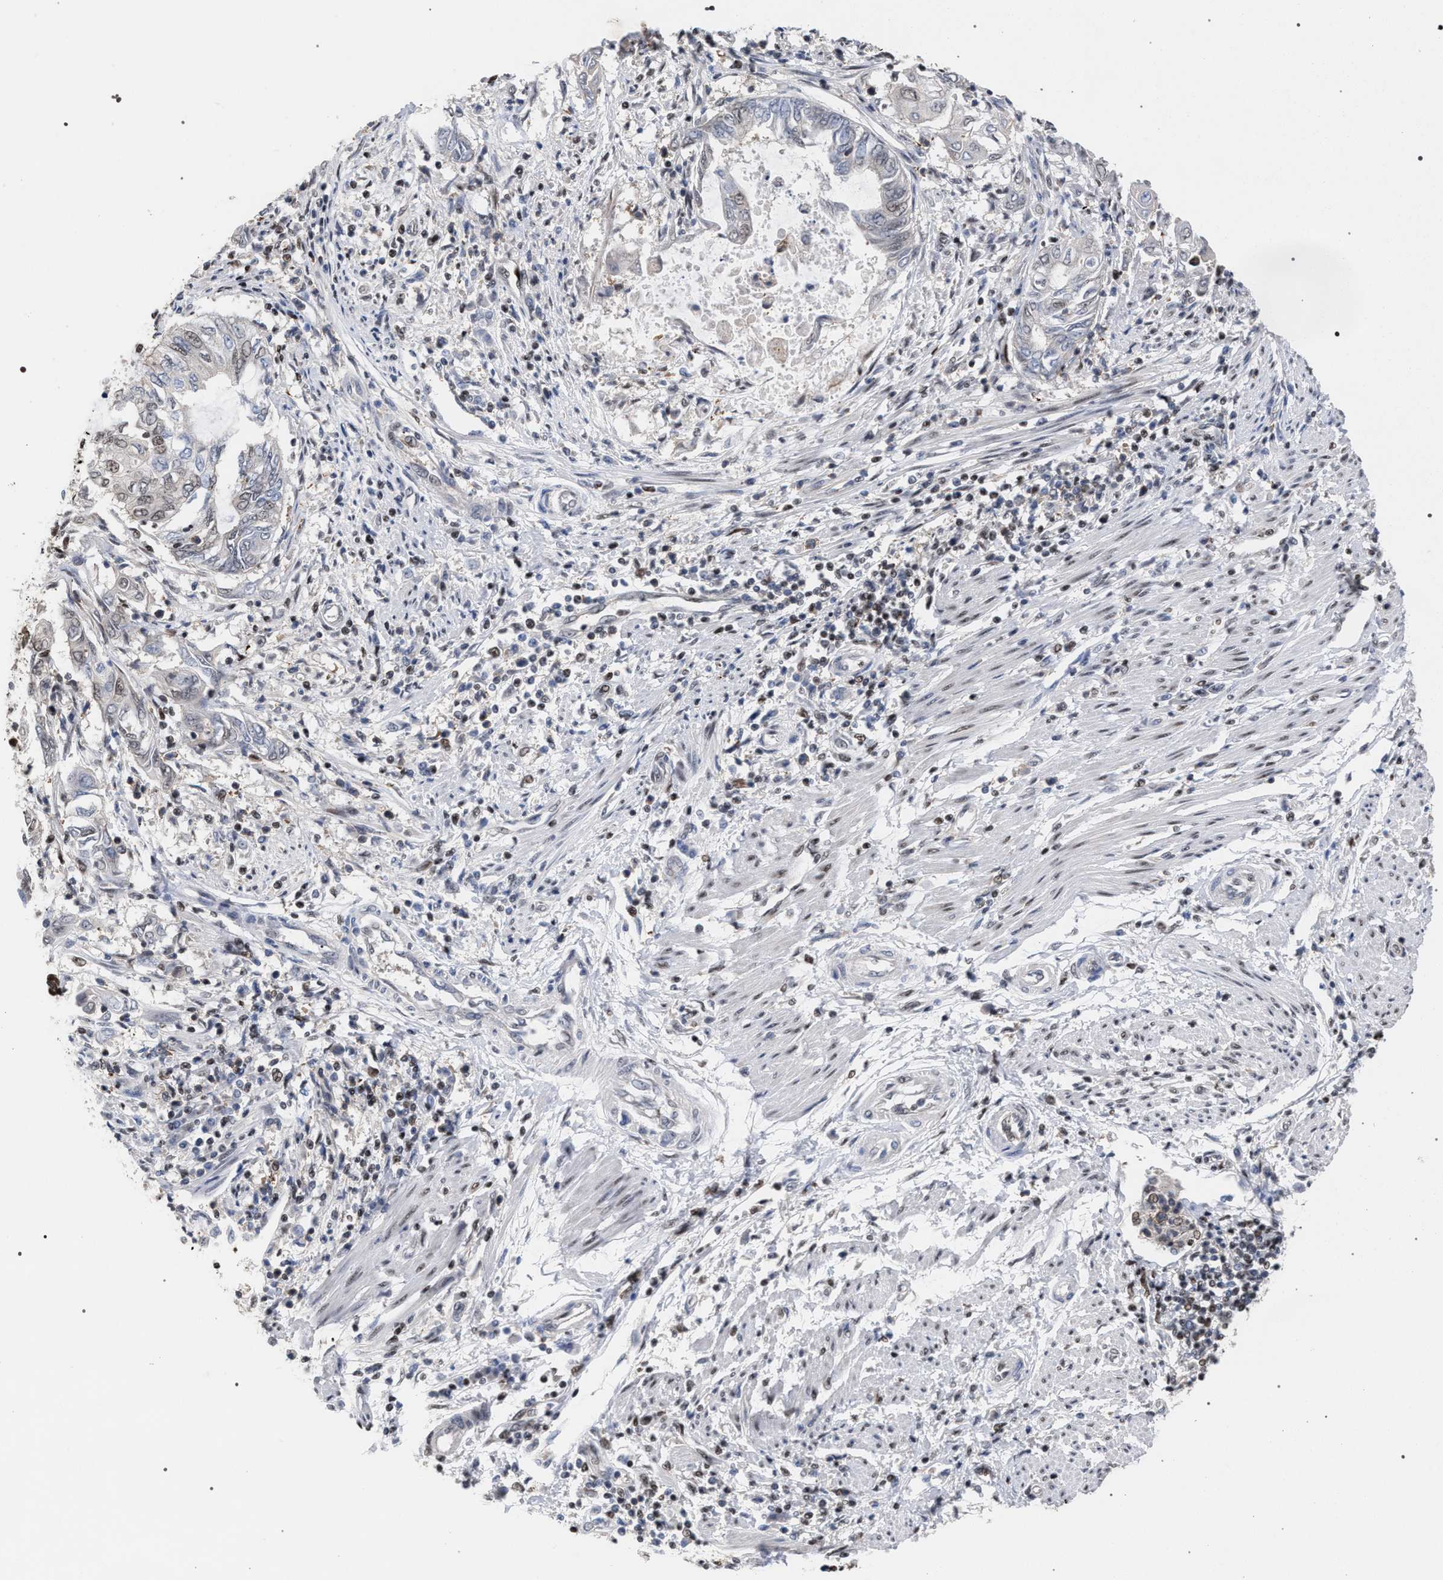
{"staining": {"intensity": "weak", "quantity": "<25%", "location": "nuclear"}, "tissue": "endometrial cancer", "cell_type": "Tumor cells", "image_type": "cancer", "snomed": [{"axis": "morphology", "description": "Adenocarcinoma, NOS"}, {"axis": "topography", "description": "Uterus"}, {"axis": "topography", "description": "Endometrium"}], "caption": "Adenocarcinoma (endometrial) was stained to show a protein in brown. There is no significant expression in tumor cells. (Stains: DAB (3,3'-diaminobenzidine) immunohistochemistry with hematoxylin counter stain, Microscopy: brightfield microscopy at high magnification).", "gene": "SCAF4", "patient": {"sex": "female", "age": 70}}